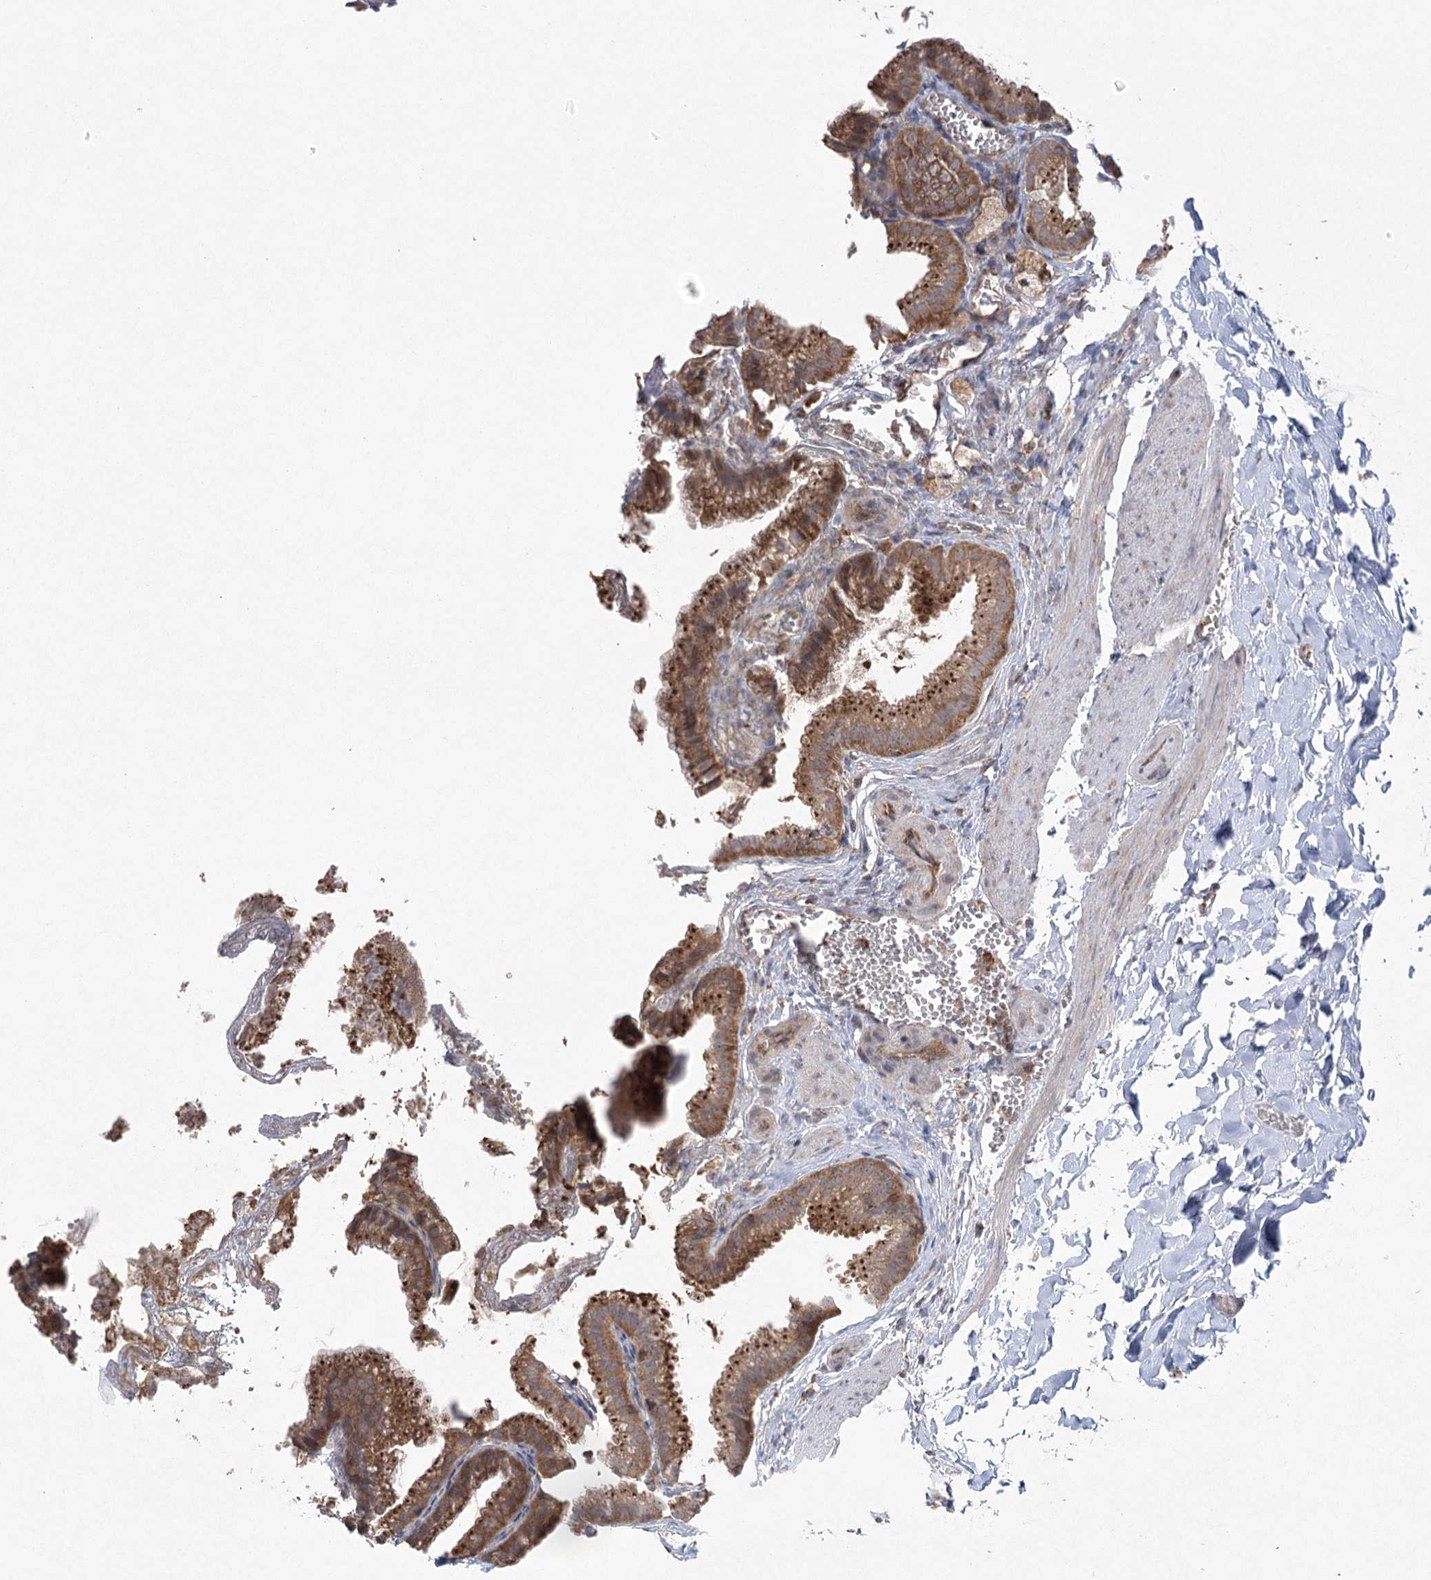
{"staining": {"intensity": "moderate", "quantity": ">75%", "location": "cytoplasmic/membranous"}, "tissue": "gallbladder", "cell_type": "Glandular cells", "image_type": "normal", "snomed": [{"axis": "morphology", "description": "Normal tissue, NOS"}, {"axis": "topography", "description": "Gallbladder"}], "caption": "Immunohistochemistry (DAB) staining of unremarkable gallbladder shows moderate cytoplasmic/membranous protein expression in about >75% of glandular cells.", "gene": "EIF3A", "patient": {"sex": "male", "age": 38}}